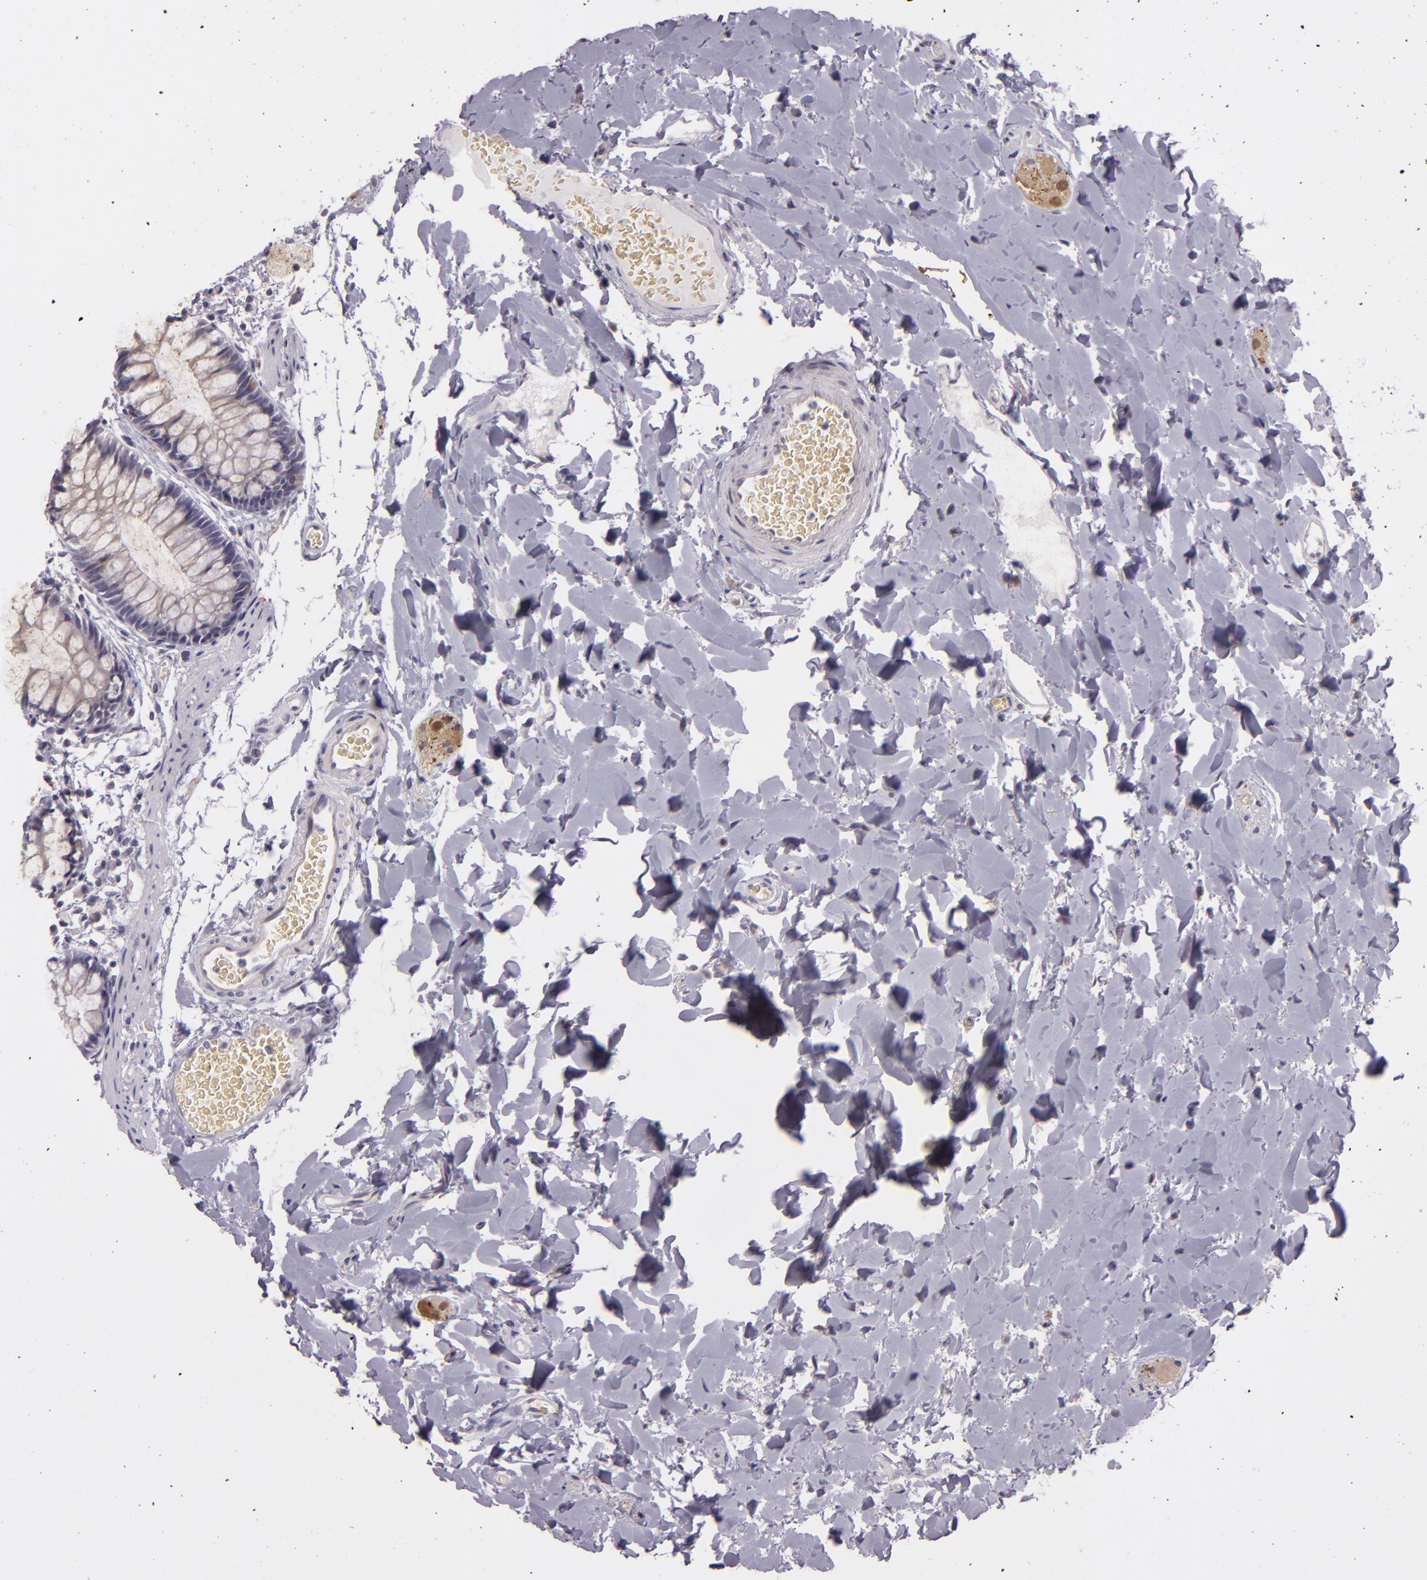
{"staining": {"intensity": "negative", "quantity": "none", "location": "none"}, "tissue": "colon", "cell_type": "Endothelial cells", "image_type": "normal", "snomed": [{"axis": "morphology", "description": "Normal tissue, NOS"}, {"axis": "topography", "description": "Smooth muscle"}, {"axis": "topography", "description": "Colon"}], "caption": "This is a photomicrograph of IHC staining of unremarkable colon, which shows no expression in endothelial cells.", "gene": "SNCB", "patient": {"sex": "male", "age": 67}}